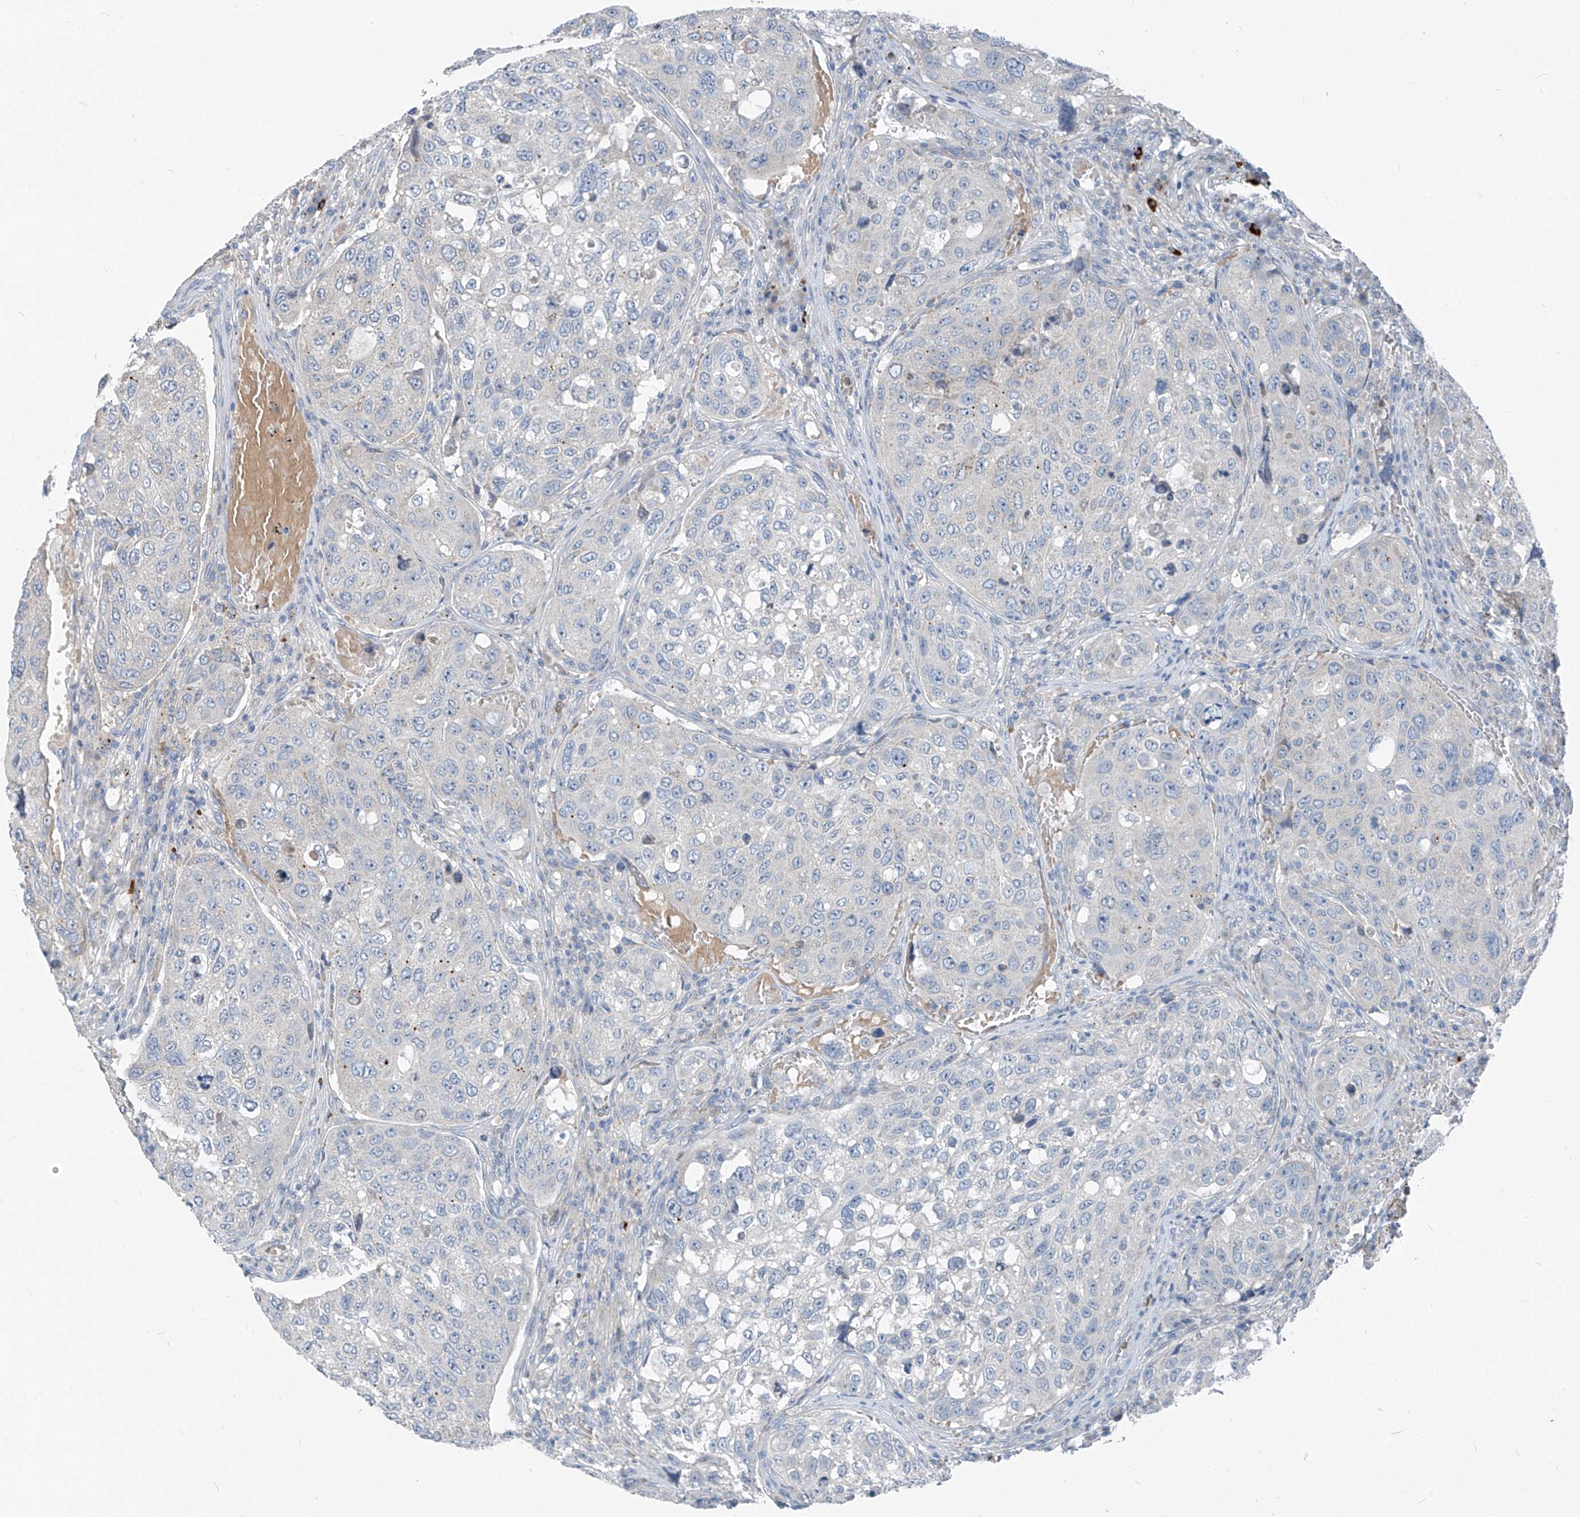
{"staining": {"intensity": "weak", "quantity": "<25%", "location": "cytoplasmic/membranous"}, "tissue": "urothelial cancer", "cell_type": "Tumor cells", "image_type": "cancer", "snomed": [{"axis": "morphology", "description": "Urothelial carcinoma, High grade"}, {"axis": "topography", "description": "Lymph node"}, {"axis": "topography", "description": "Urinary bladder"}], "caption": "Urothelial carcinoma (high-grade) stained for a protein using immunohistochemistry shows no expression tumor cells.", "gene": "CHMP2B", "patient": {"sex": "male", "age": 51}}